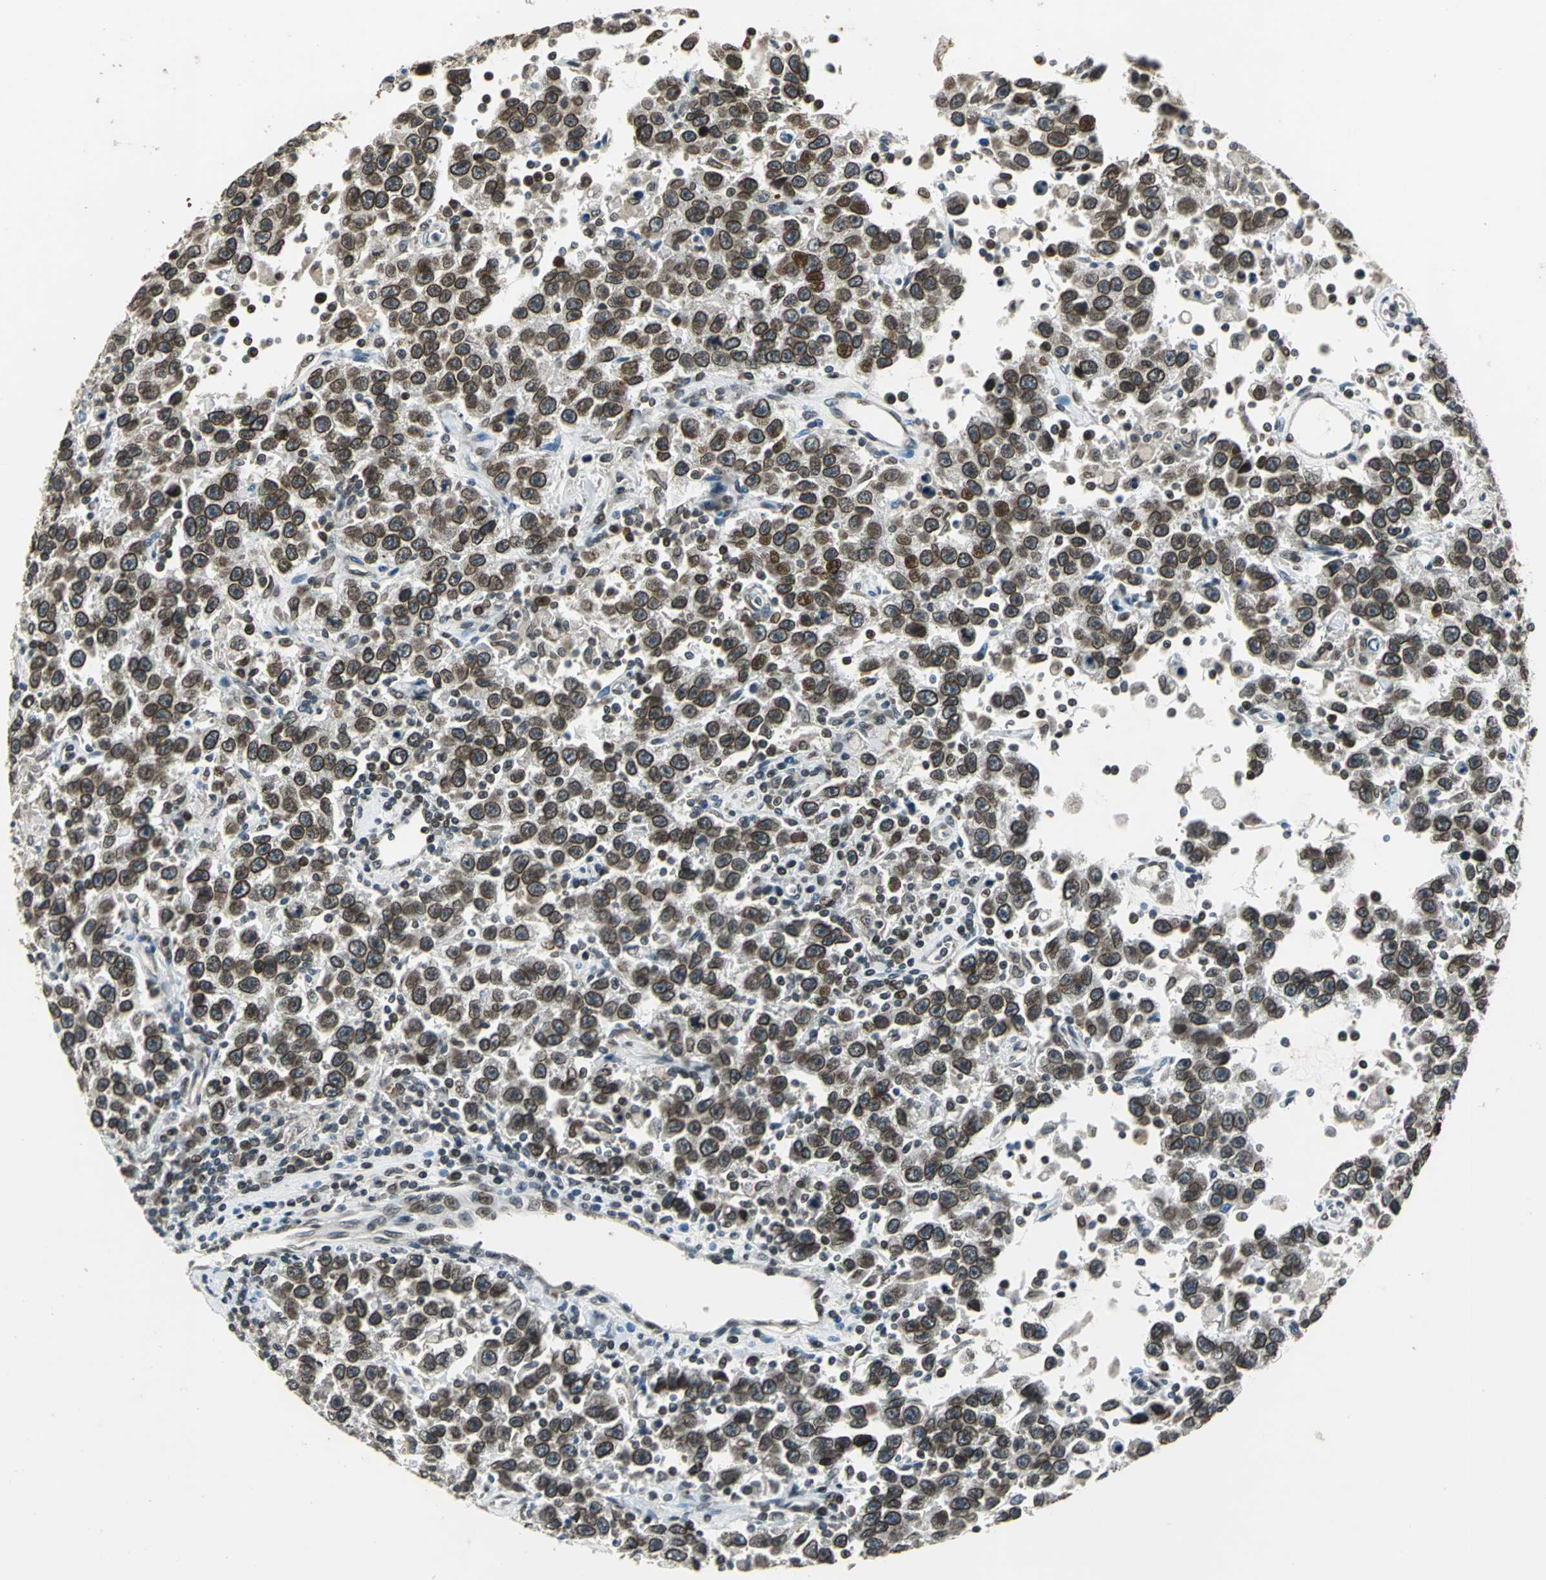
{"staining": {"intensity": "strong", "quantity": ">75%", "location": "cytoplasmic/membranous,nuclear"}, "tissue": "testis cancer", "cell_type": "Tumor cells", "image_type": "cancer", "snomed": [{"axis": "morphology", "description": "Seminoma, NOS"}, {"axis": "topography", "description": "Testis"}], "caption": "Approximately >75% of tumor cells in human testis cancer (seminoma) reveal strong cytoplasmic/membranous and nuclear protein expression as visualized by brown immunohistochemical staining.", "gene": "BRIP1", "patient": {"sex": "male", "age": 41}}